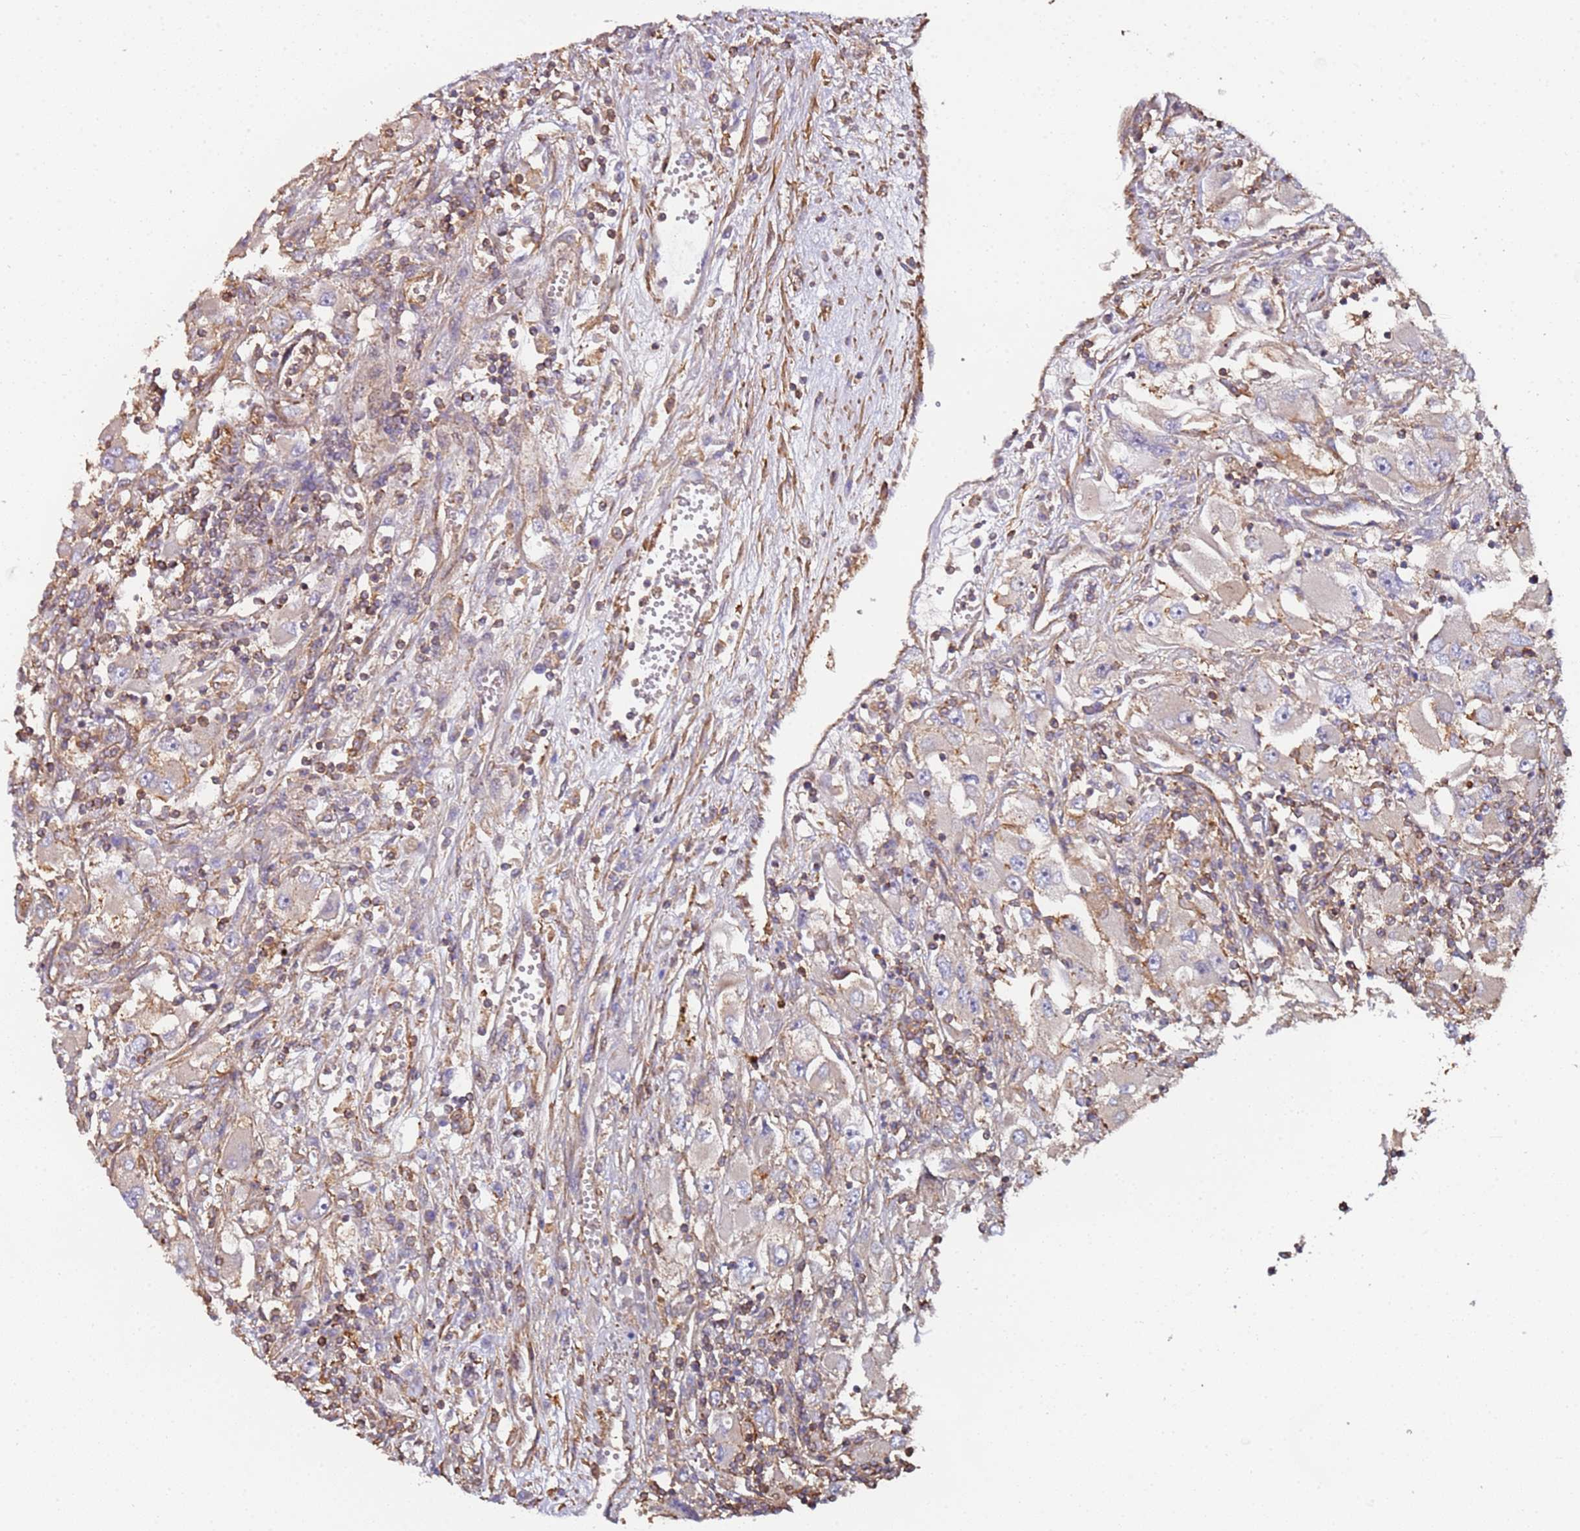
{"staining": {"intensity": "weak", "quantity": "<25%", "location": "cytoplasmic/membranous"}, "tissue": "renal cancer", "cell_type": "Tumor cells", "image_type": "cancer", "snomed": [{"axis": "morphology", "description": "Adenocarcinoma, NOS"}, {"axis": "topography", "description": "Kidney"}], "caption": "DAB (3,3'-diaminobenzidine) immunohistochemical staining of renal cancer exhibits no significant positivity in tumor cells. (Stains: DAB immunohistochemistry (IHC) with hematoxylin counter stain, Microscopy: brightfield microscopy at high magnification).", "gene": "CYP2U1", "patient": {"sex": "female", "age": 52}}